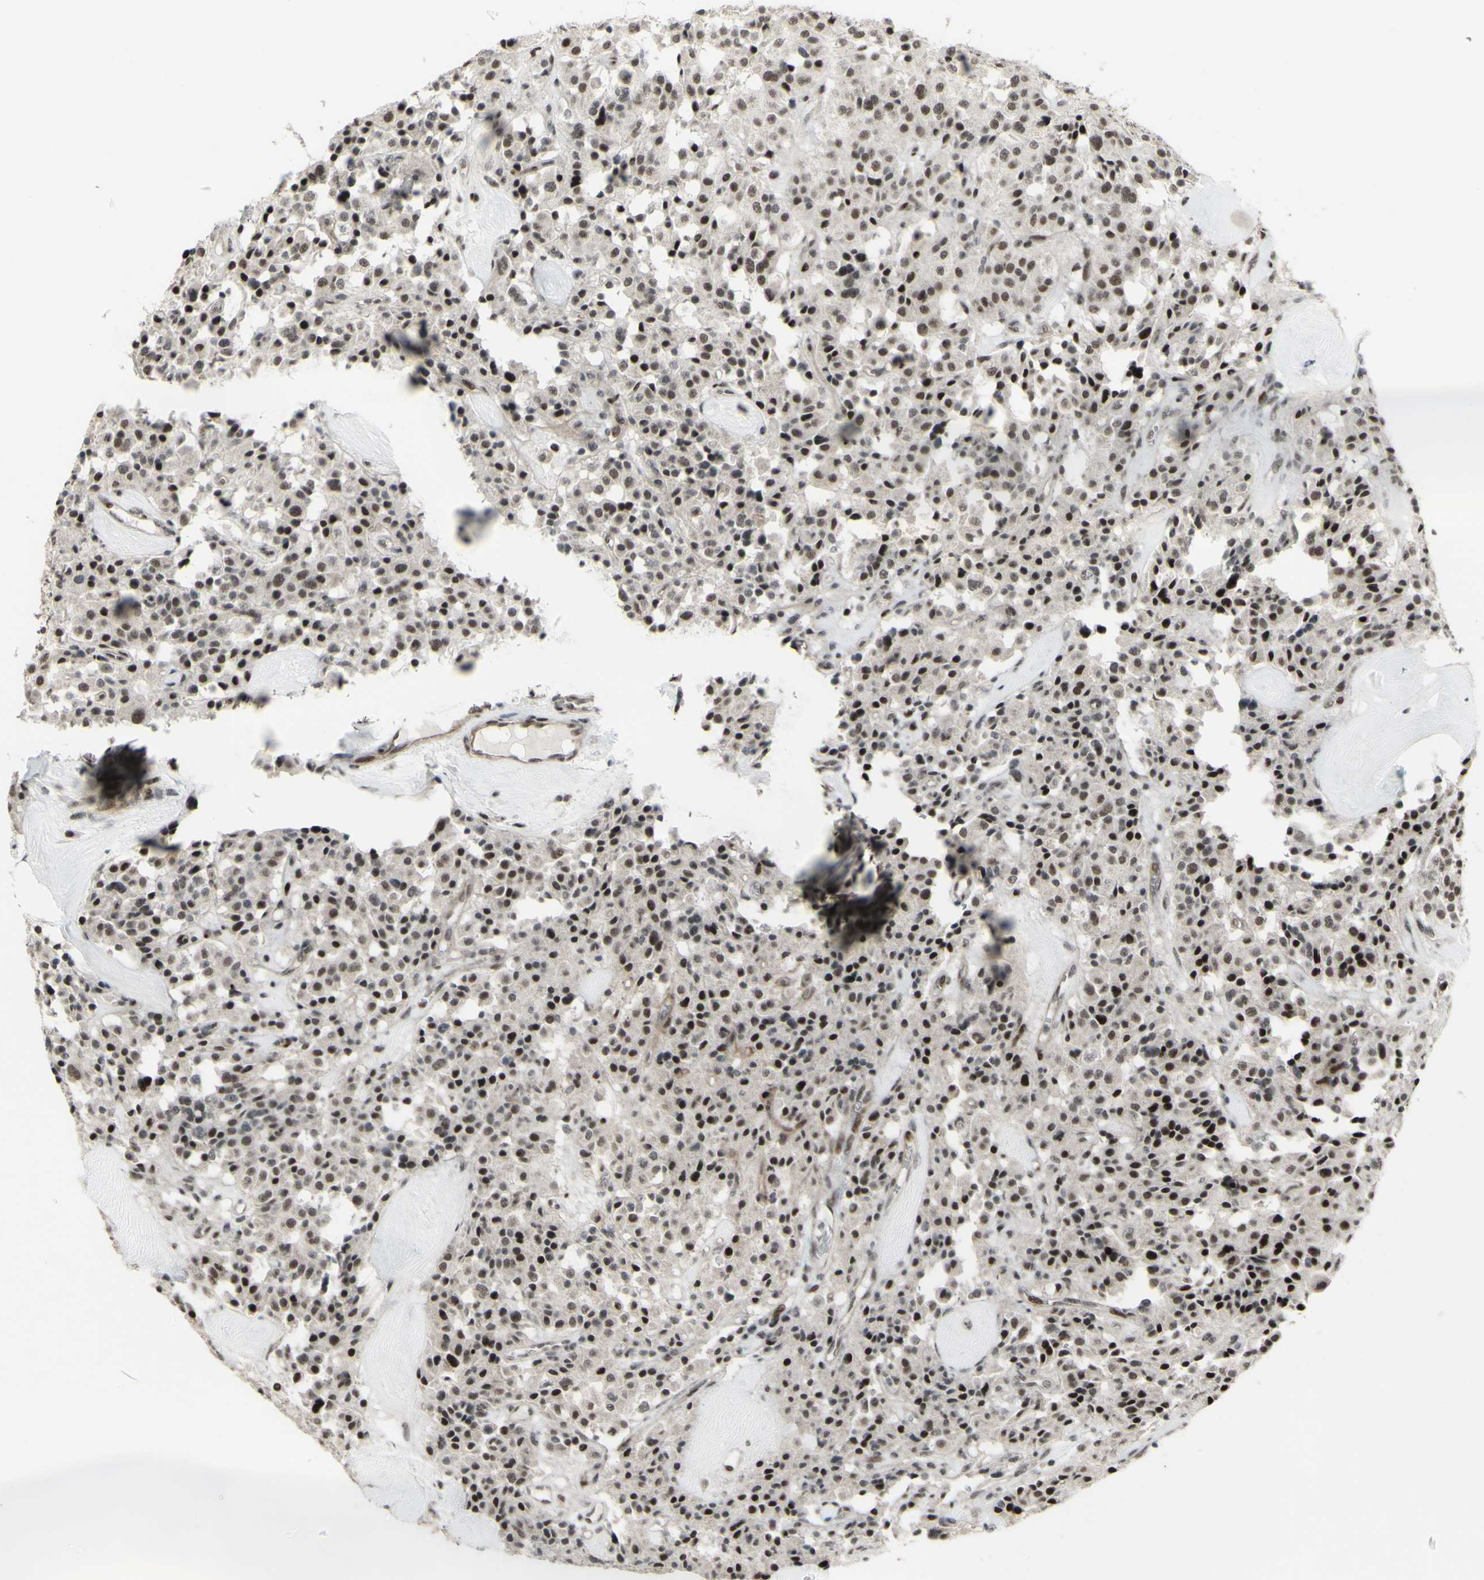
{"staining": {"intensity": "strong", "quantity": ">75%", "location": "nuclear"}, "tissue": "carcinoid", "cell_type": "Tumor cells", "image_type": "cancer", "snomed": [{"axis": "morphology", "description": "Carcinoid, malignant, NOS"}, {"axis": "topography", "description": "Lung"}], "caption": "Carcinoid stained for a protein displays strong nuclear positivity in tumor cells.", "gene": "SUPT6H", "patient": {"sex": "male", "age": 30}}